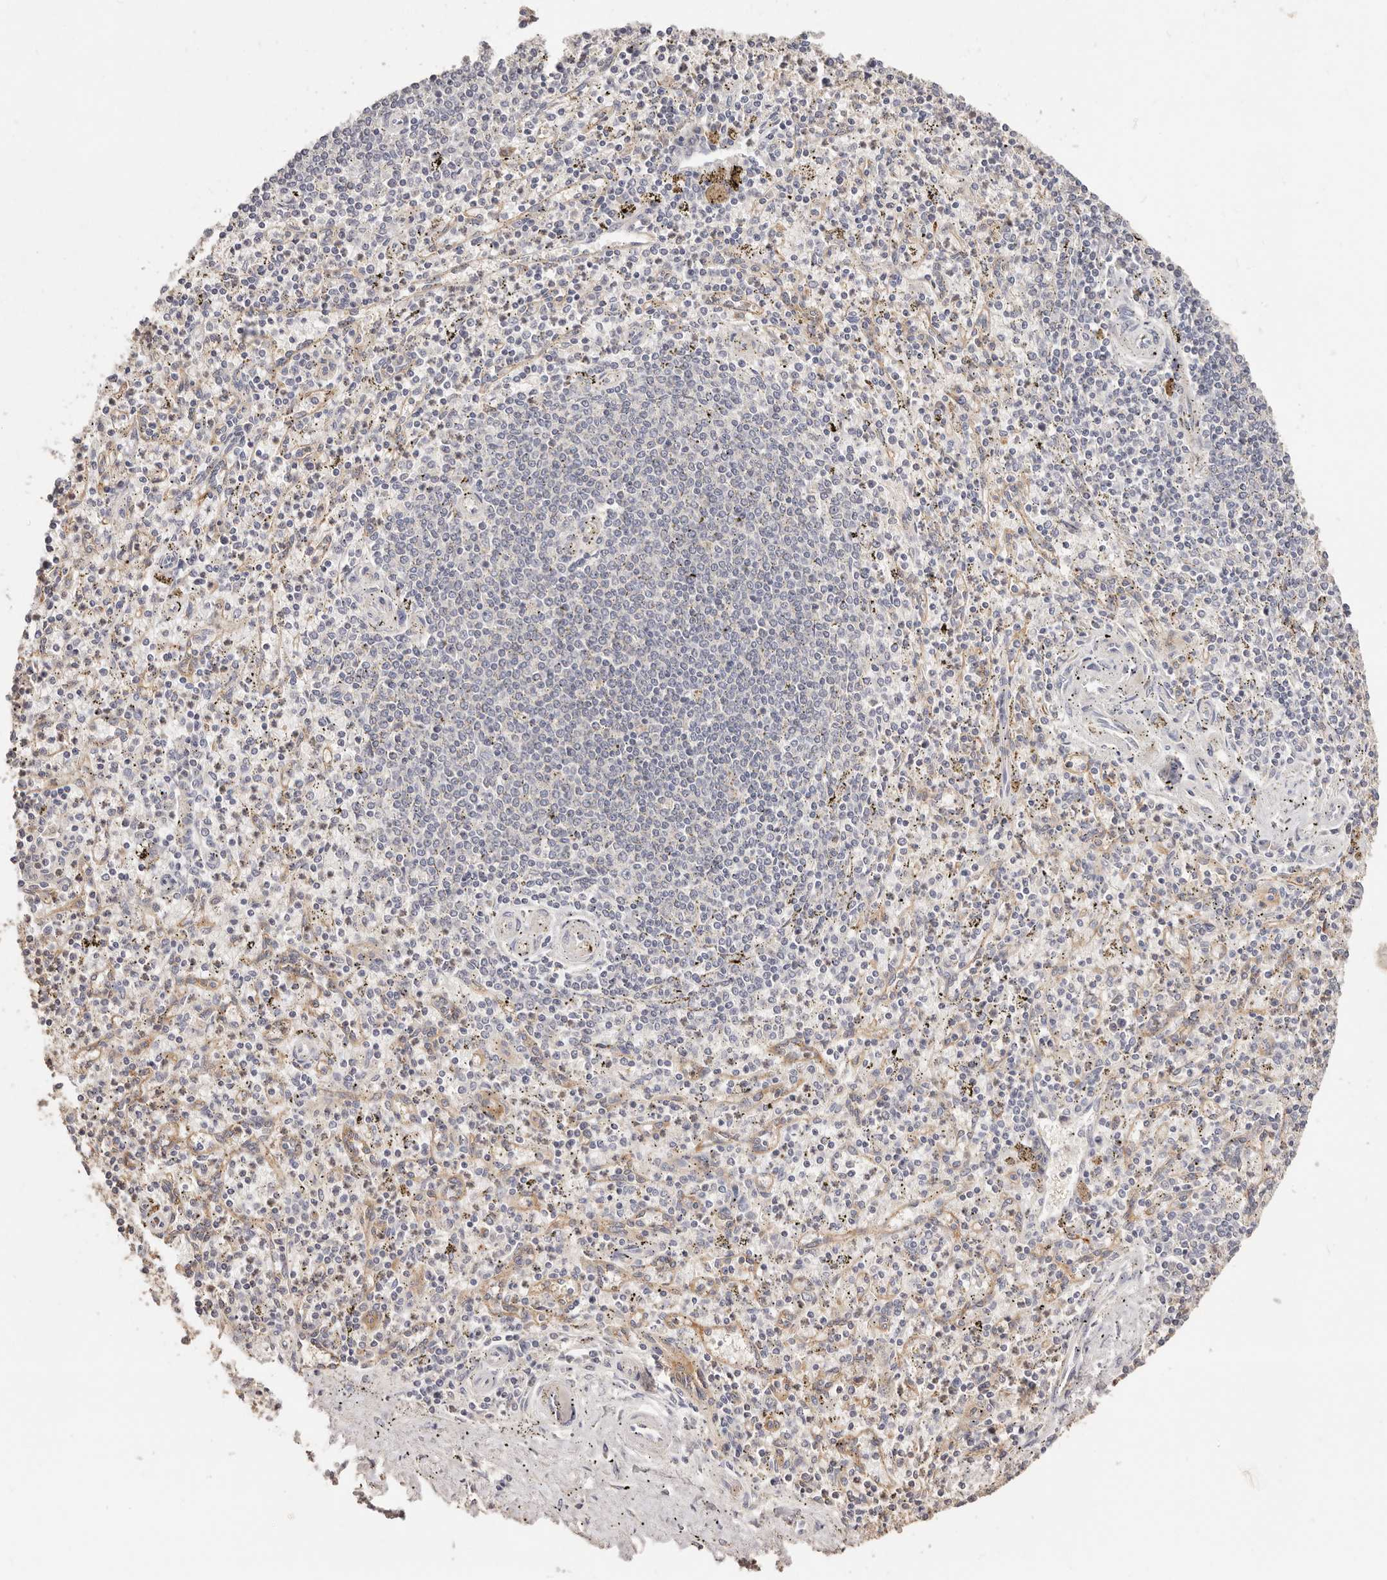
{"staining": {"intensity": "negative", "quantity": "none", "location": "none"}, "tissue": "spleen", "cell_type": "Cells in red pulp", "image_type": "normal", "snomed": [{"axis": "morphology", "description": "Normal tissue, NOS"}, {"axis": "topography", "description": "Spleen"}], "caption": "The histopathology image displays no significant expression in cells in red pulp of spleen.", "gene": "CXADR", "patient": {"sex": "male", "age": 72}}